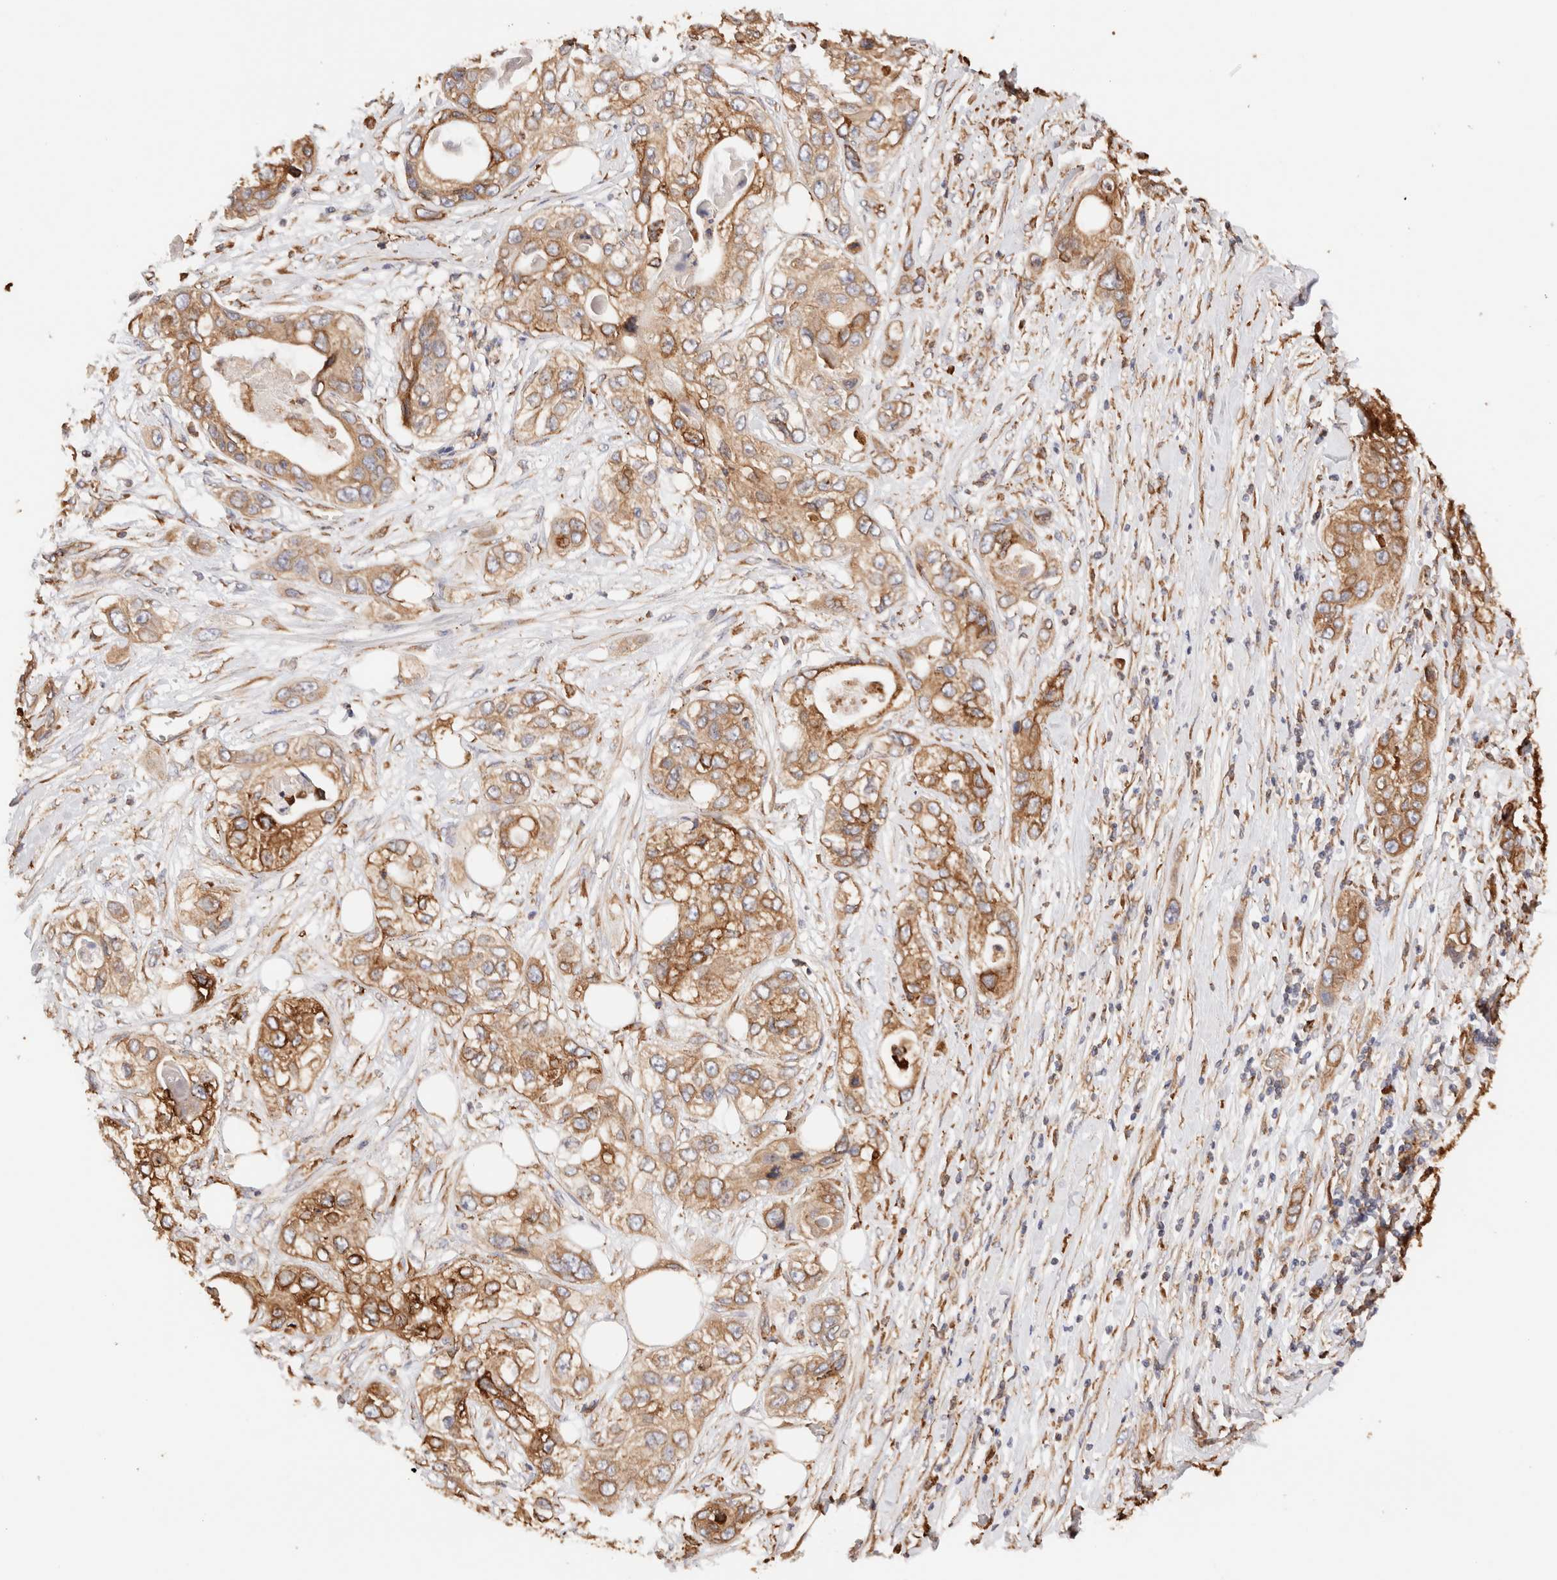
{"staining": {"intensity": "moderate", "quantity": ">75%", "location": "cytoplasmic/membranous"}, "tissue": "pancreatic cancer", "cell_type": "Tumor cells", "image_type": "cancer", "snomed": [{"axis": "morphology", "description": "Adenocarcinoma, NOS"}, {"axis": "topography", "description": "Pancreas"}], "caption": "The immunohistochemical stain labels moderate cytoplasmic/membranous staining in tumor cells of pancreatic adenocarcinoma tissue.", "gene": "FER", "patient": {"sex": "female", "age": 70}}